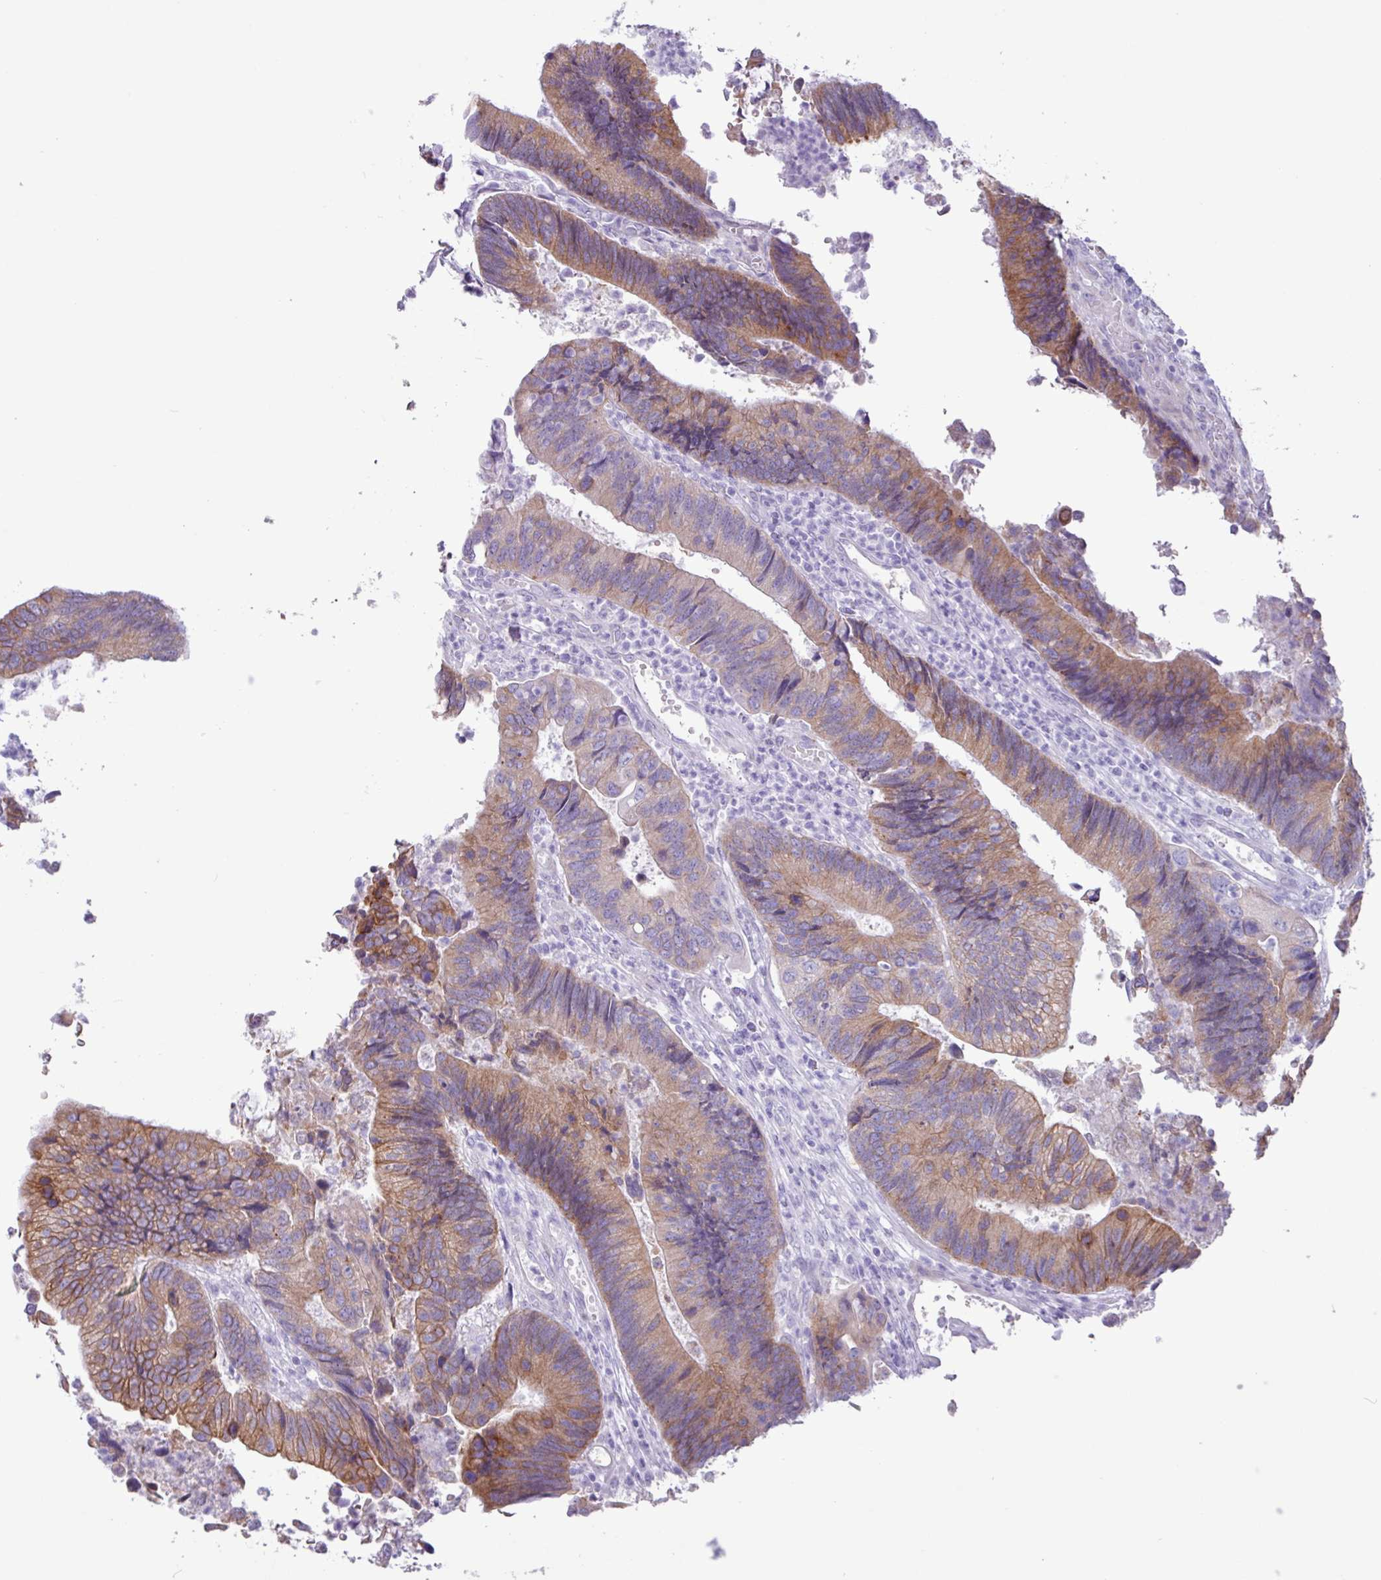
{"staining": {"intensity": "moderate", "quantity": "25%-75%", "location": "cytoplasmic/membranous"}, "tissue": "colorectal cancer", "cell_type": "Tumor cells", "image_type": "cancer", "snomed": [{"axis": "morphology", "description": "Adenocarcinoma, NOS"}, {"axis": "topography", "description": "Colon"}], "caption": "Colorectal cancer (adenocarcinoma) stained with a protein marker reveals moderate staining in tumor cells.", "gene": "SLC38A1", "patient": {"sex": "female", "age": 67}}